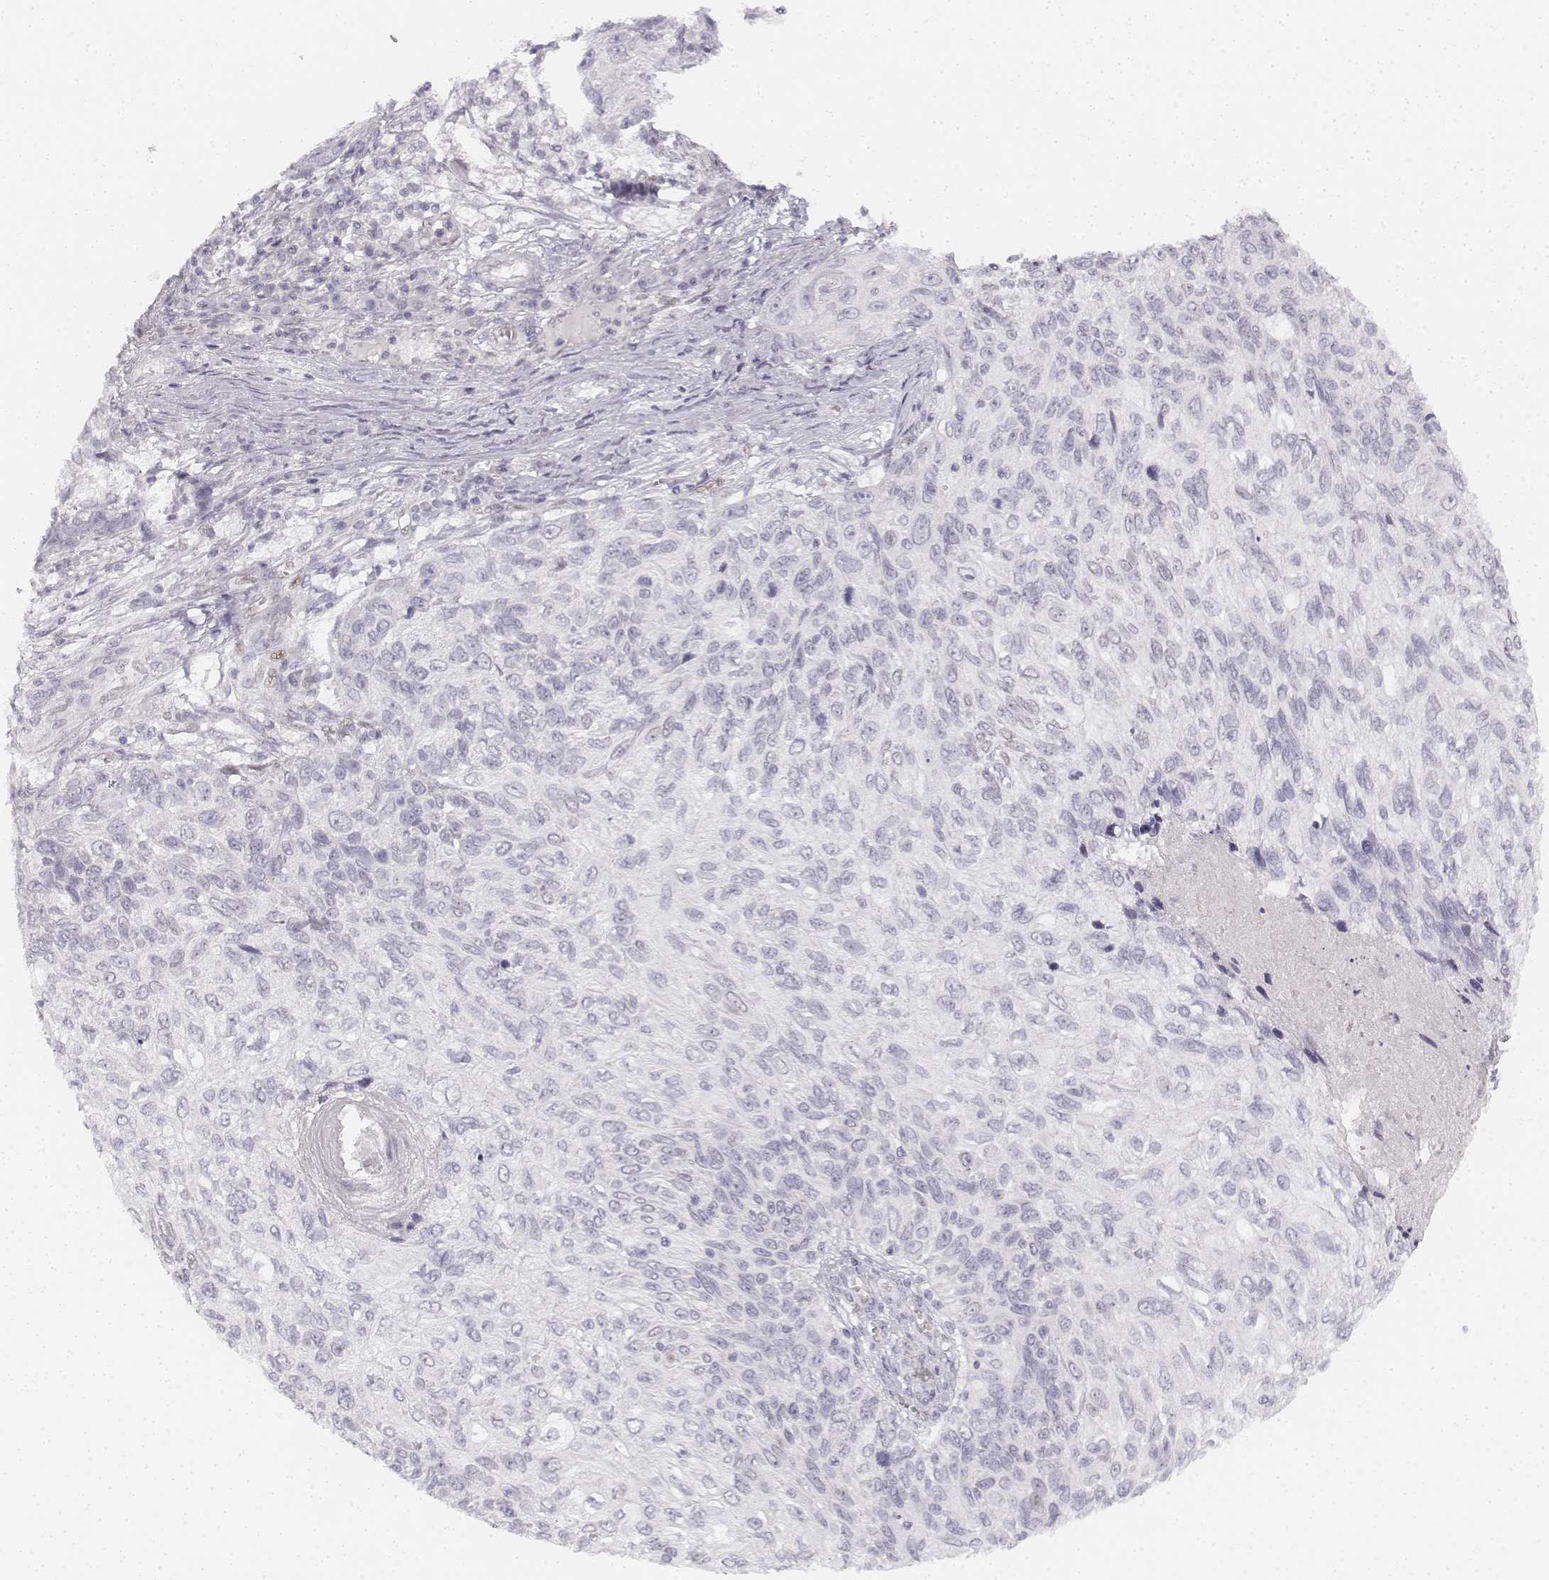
{"staining": {"intensity": "negative", "quantity": "none", "location": "none"}, "tissue": "skin cancer", "cell_type": "Tumor cells", "image_type": "cancer", "snomed": [{"axis": "morphology", "description": "Squamous cell carcinoma, NOS"}, {"axis": "topography", "description": "Skin"}], "caption": "This is an IHC photomicrograph of human skin cancer (squamous cell carcinoma). There is no expression in tumor cells.", "gene": "KRTAP2-1", "patient": {"sex": "male", "age": 92}}